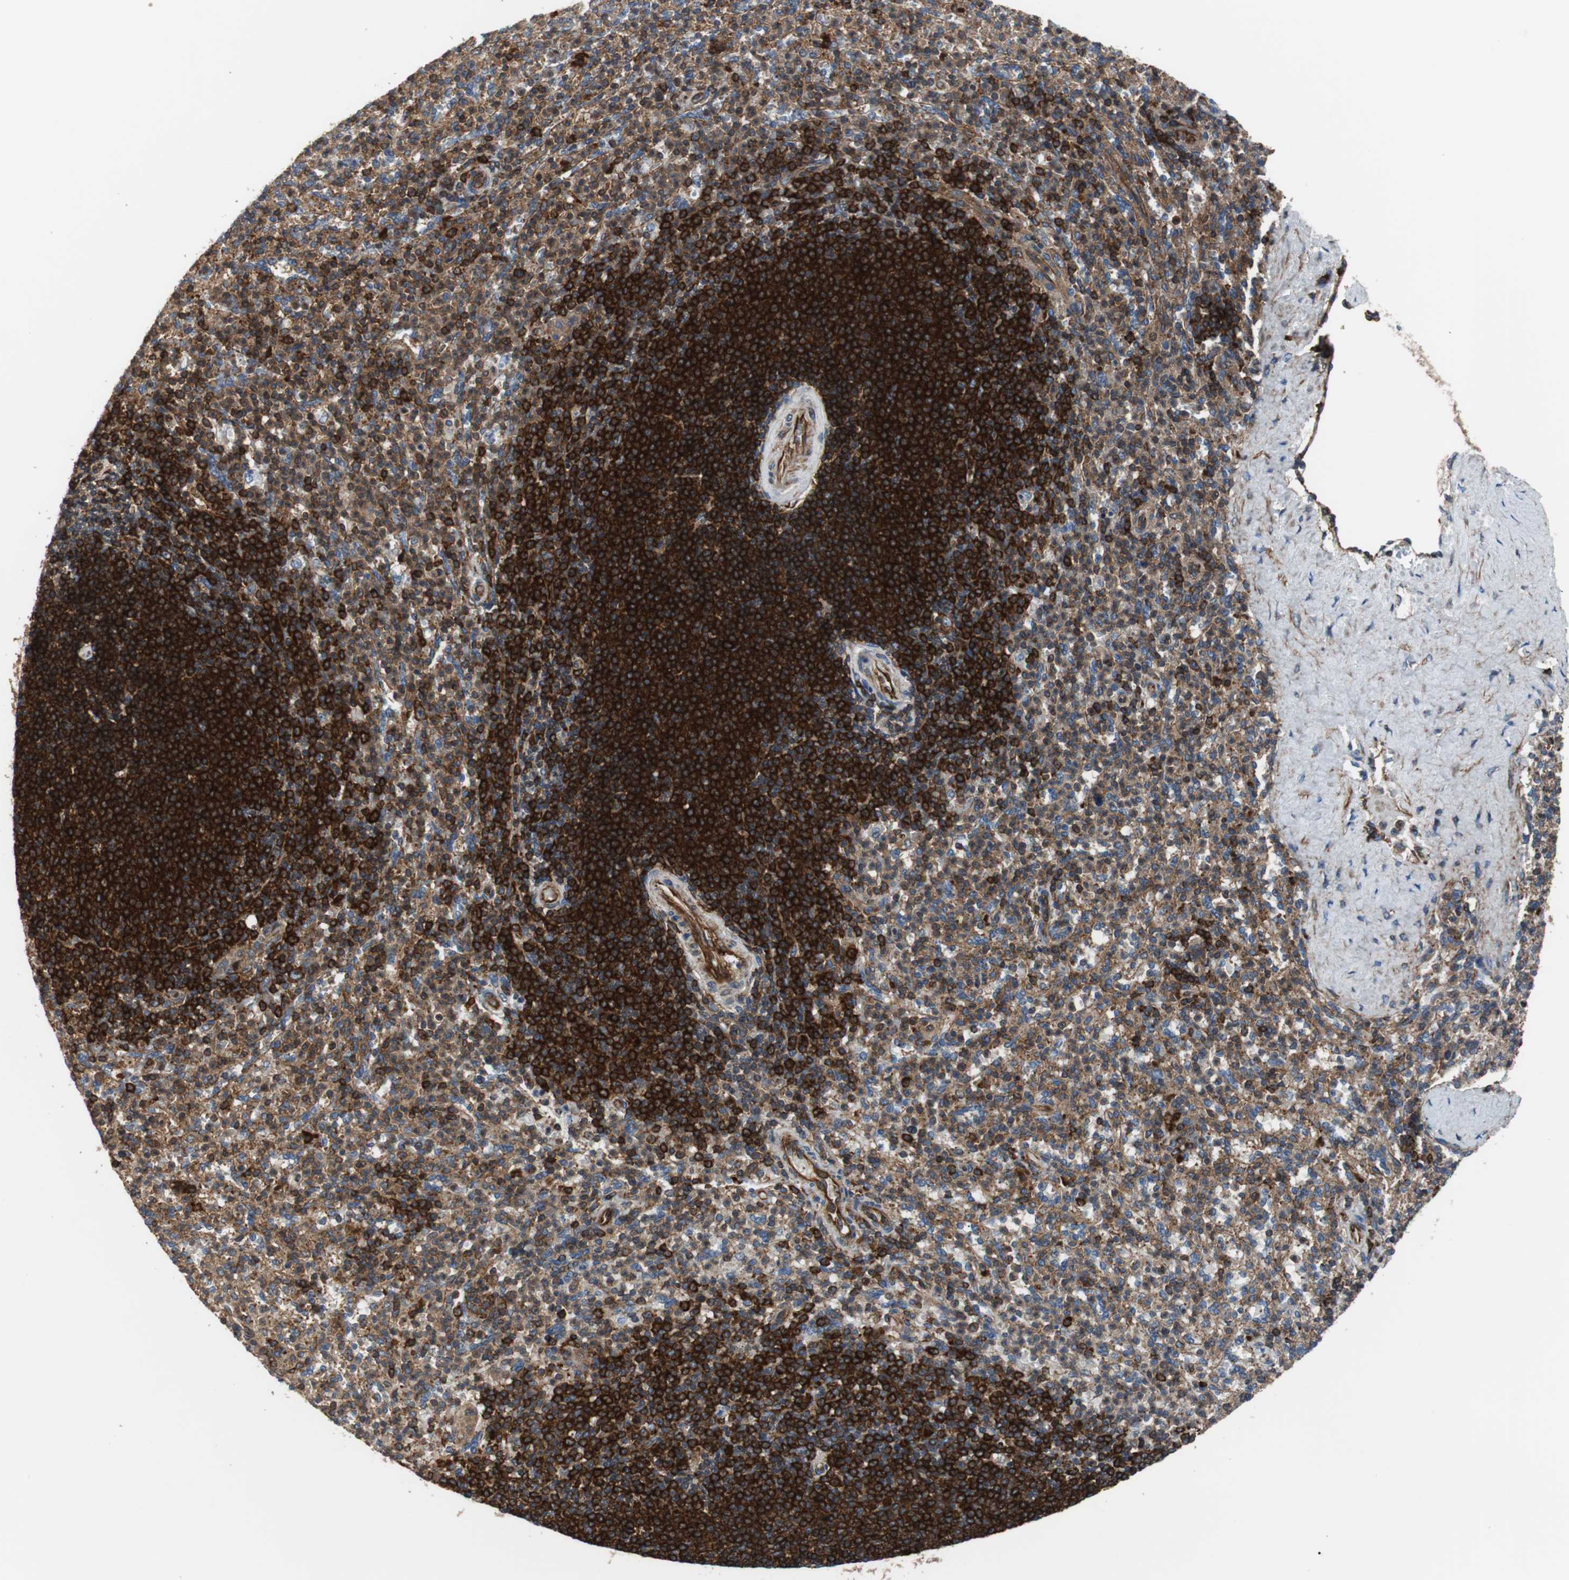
{"staining": {"intensity": "moderate", "quantity": ">75%", "location": "cytoplasmic/membranous"}, "tissue": "spleen", "cell_type": "Cells in red pulp", "image_type": "normal", "snomed": [{"axis": "morphology", "description": "Normal tissue, NOS"}, {"axis": "topography", "description": "Spleen"}], "caption": "Immunohistochemistry photomicrograph of normal spleen: spleen stained using IHC exhibits medium levels of moderate protein expression localized specifically in the cytoplasmic/membranous of cells in red pulp, appearing as a cytoplasmic/membranous brown color.", "gene": "PLCG2", "patient": {"sex": "male", "age": 36}}